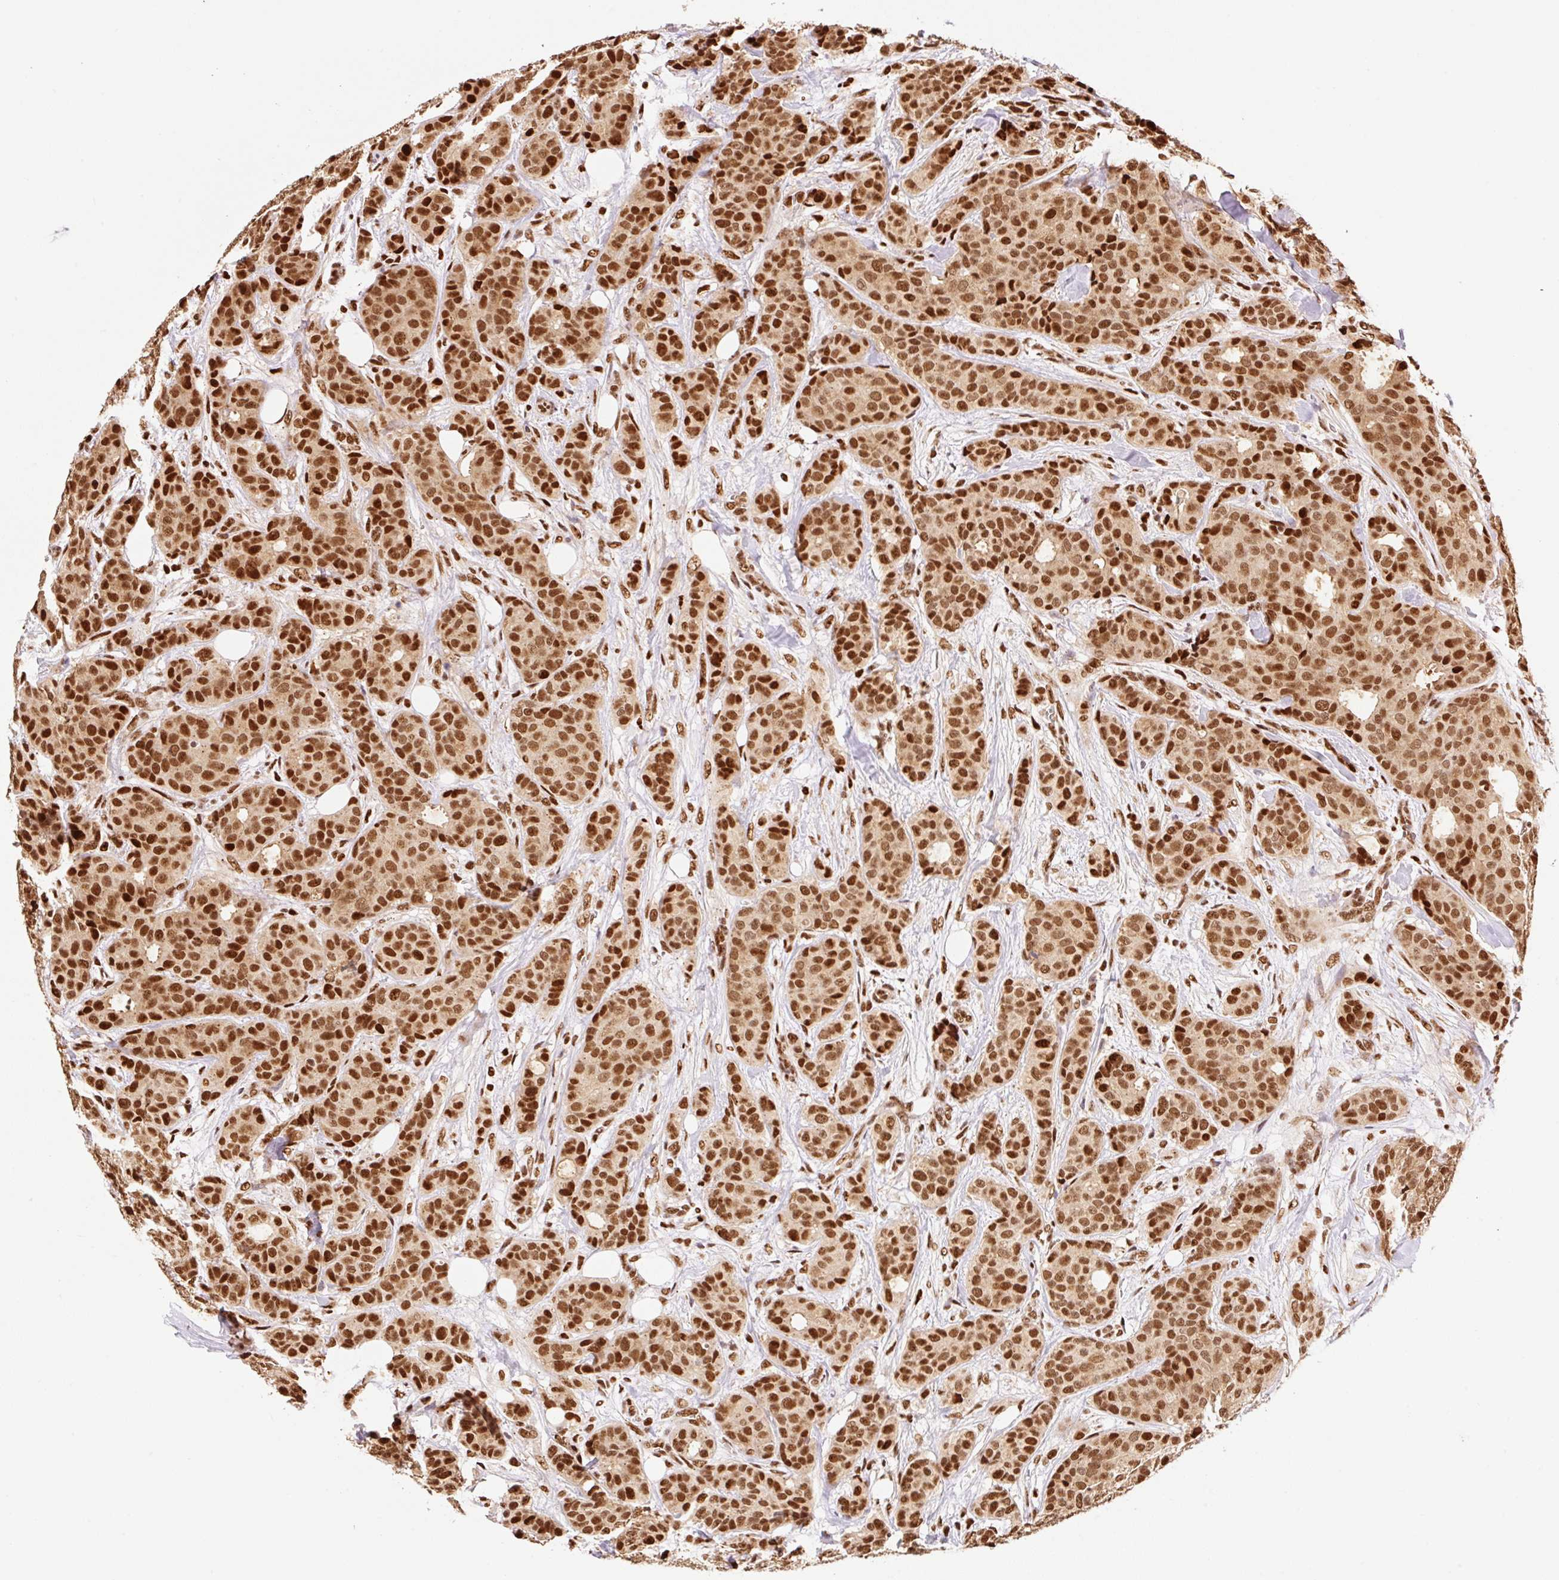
{"staining": {"intensity": "strong", "quantity": ">75%", "location": "nuclear"}, "tissue": "breast cancer", "cell_type": "Tumor cells", "image_type": "cancer", "snomed": [{"axis": "morphology", "description": "Duct carcinoma"}, {"axis": "topography", "description": "Breast"}], "caption": "Immunohistochemistry photomicrograph of neoplastic tissue: breast invasive ductal carcinoma stained using immunohistochemistry shows high levels of strong protein expression localized specifically in the nuclear of tumor cells, appearing as a nuclear brown color.", "gene": "GPR139", "patient": {"sex": "female", "age": 70}}